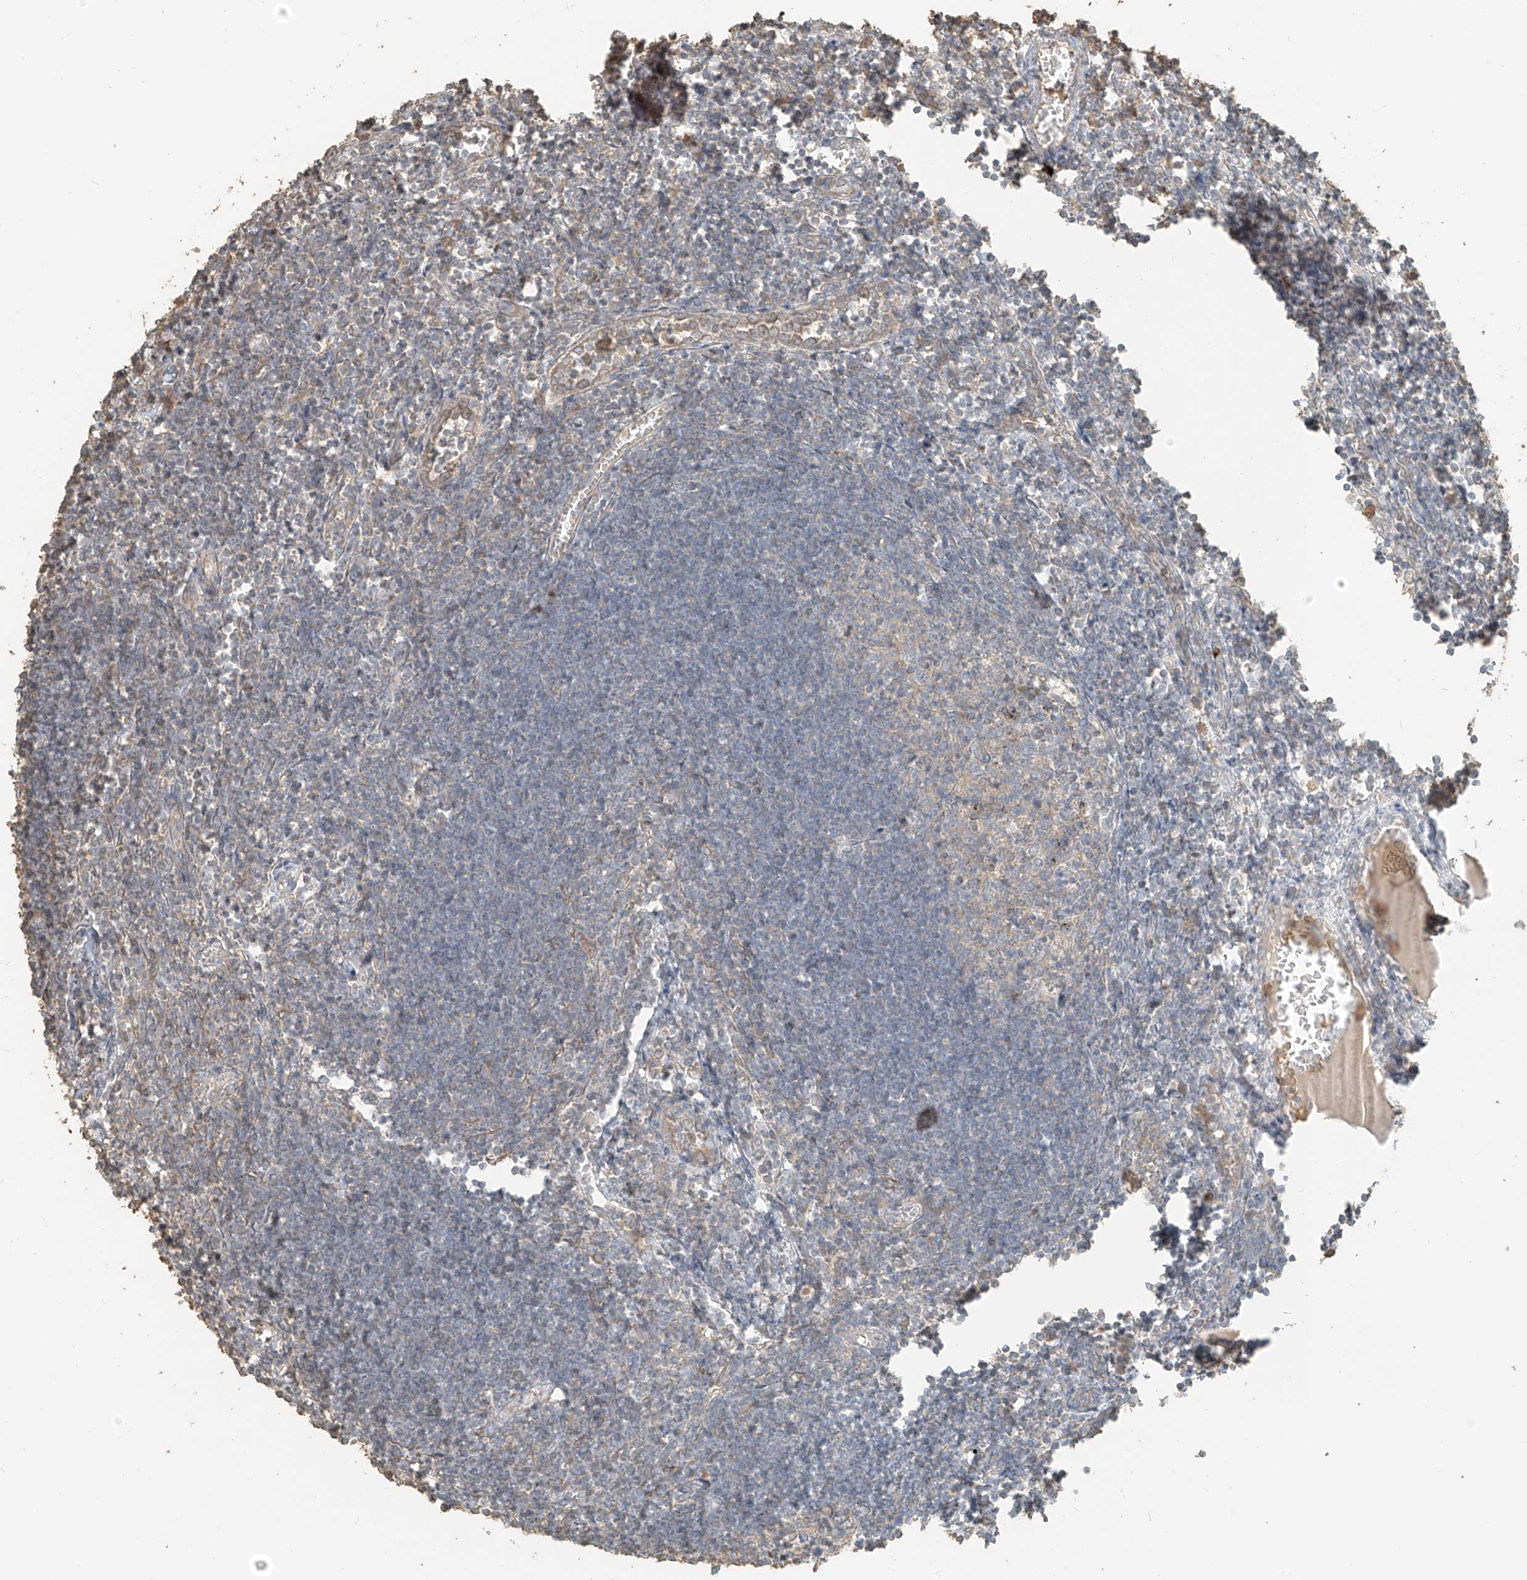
{"staining": {"intensity": "negative", "quantity": "none", "location": "none"}, "tissue": "lymph node", "cell_type": "Germinal center cells", "image_type": "normal", "snomed": [{"axis": "morphology", "description": "Normal tissue, NOS"}, {"axis": "morphology", "description": "Malignant melanoma, Metastatic site"}, {"axis": "topography", "description": "Lymph node"}], "caption": "Immunohistochemistry (IHC) photomicrograph of unremarkable lymph node: lymph node stained with DAB (3,3'-diaminobenzidine) exhibits no significant protein positivity in germinal center cells.", "gene": "RFTN2", "patient": {"sex": "male", "age": 41}}